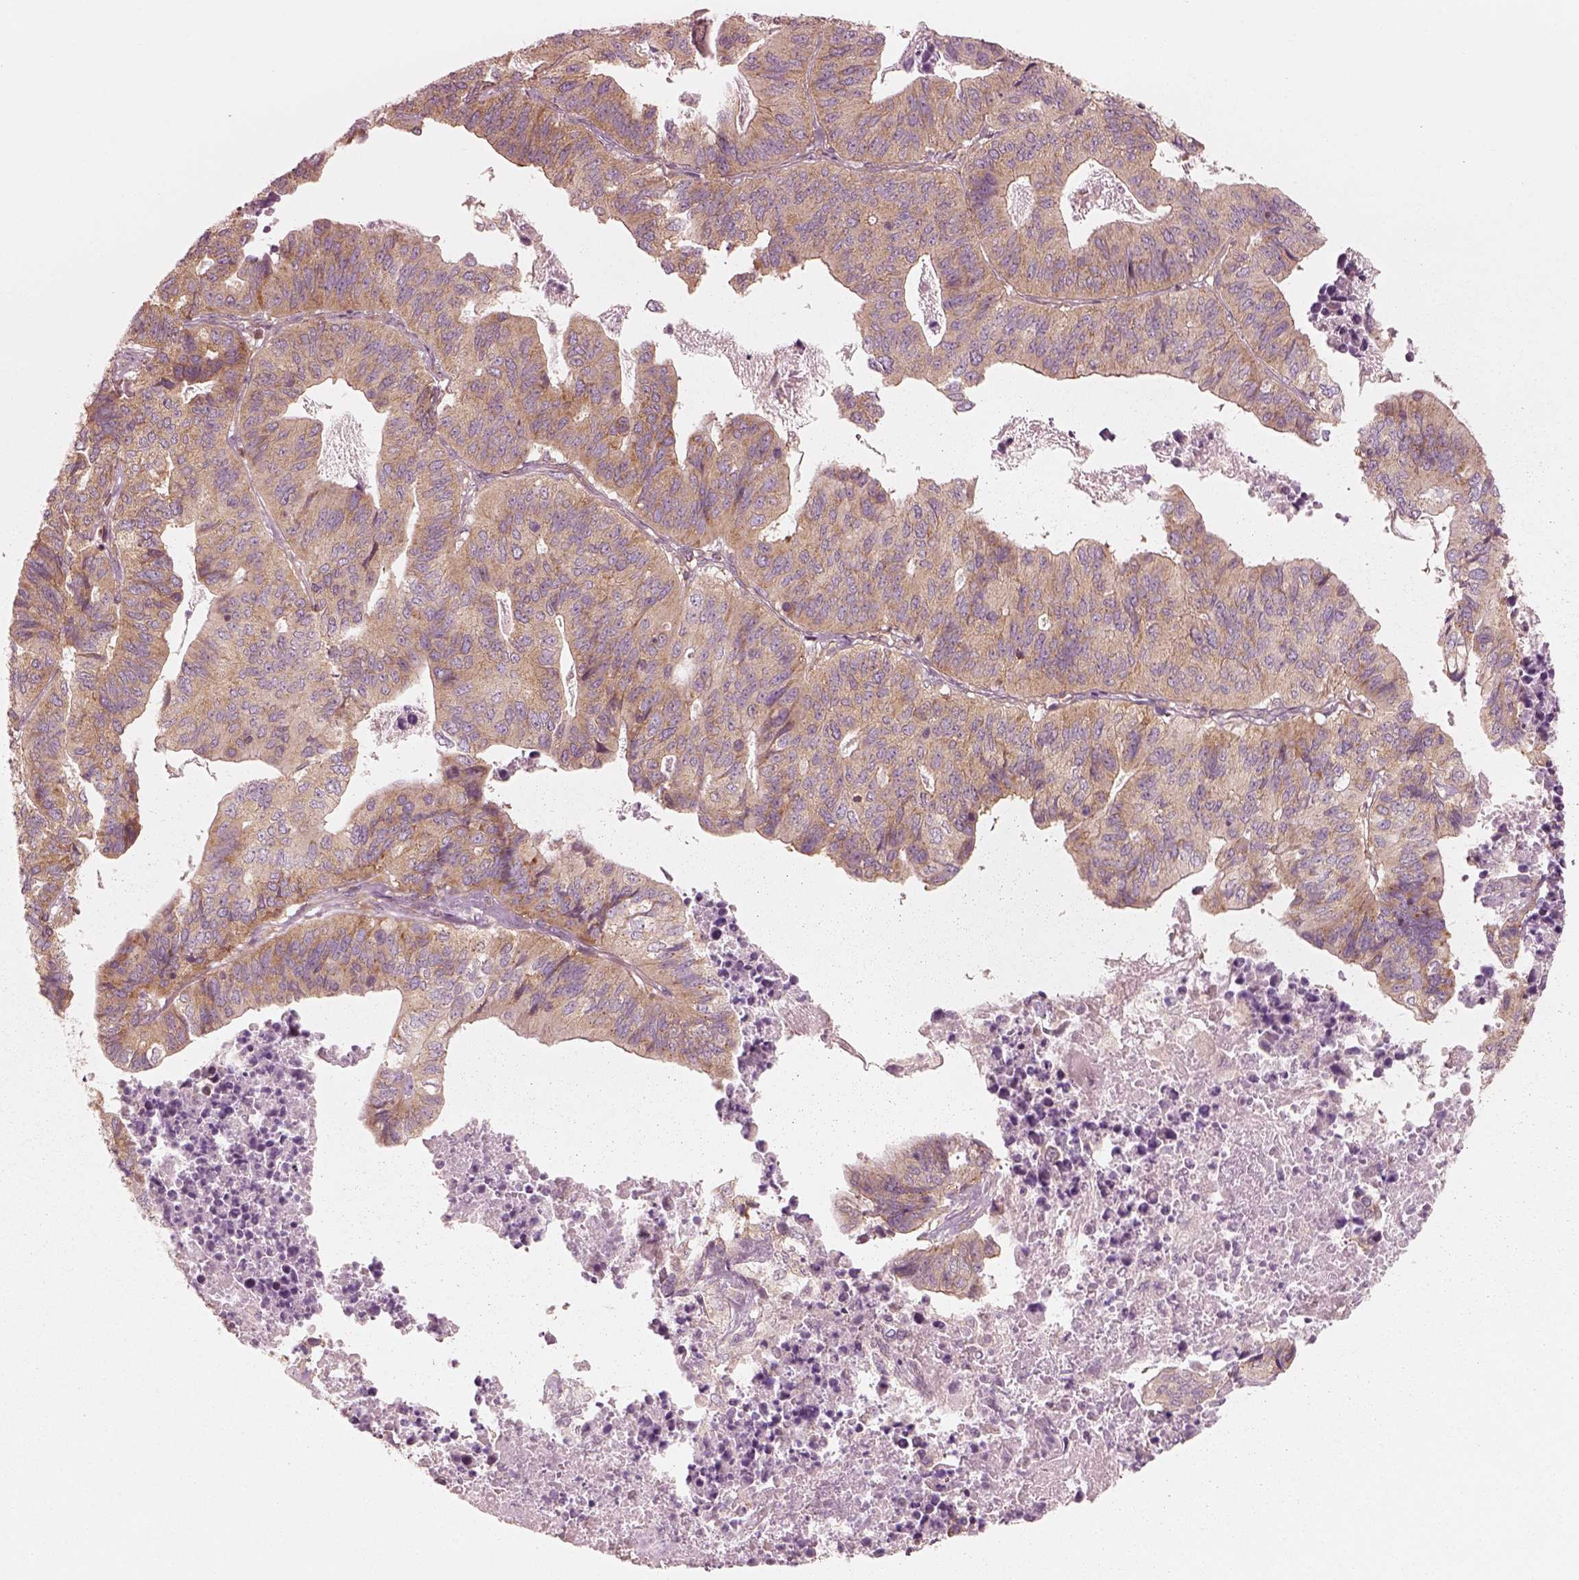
{"staining": {"intensity": "moderate", "quantity": ">75%", "location": "cytoplasmic/membranous"}, "tissue": "stomach cancer", "cell_type": "Tumor cells", "image_type": "cancer", "snomed": [{"axis": "morphology", "description": "Adenocarcinoma, NOS"}, {"axis": "topography", "description": "Stomach, upper"}], "caption": "Stomach cancer tissue demonstrates moderate cytoplasmic/membranous positivity in approximately >75% of tumor cells, visualized by immunohistochemistry.", "gene": "CNOT2", "patient": {"sex": "female", "age": 67}}